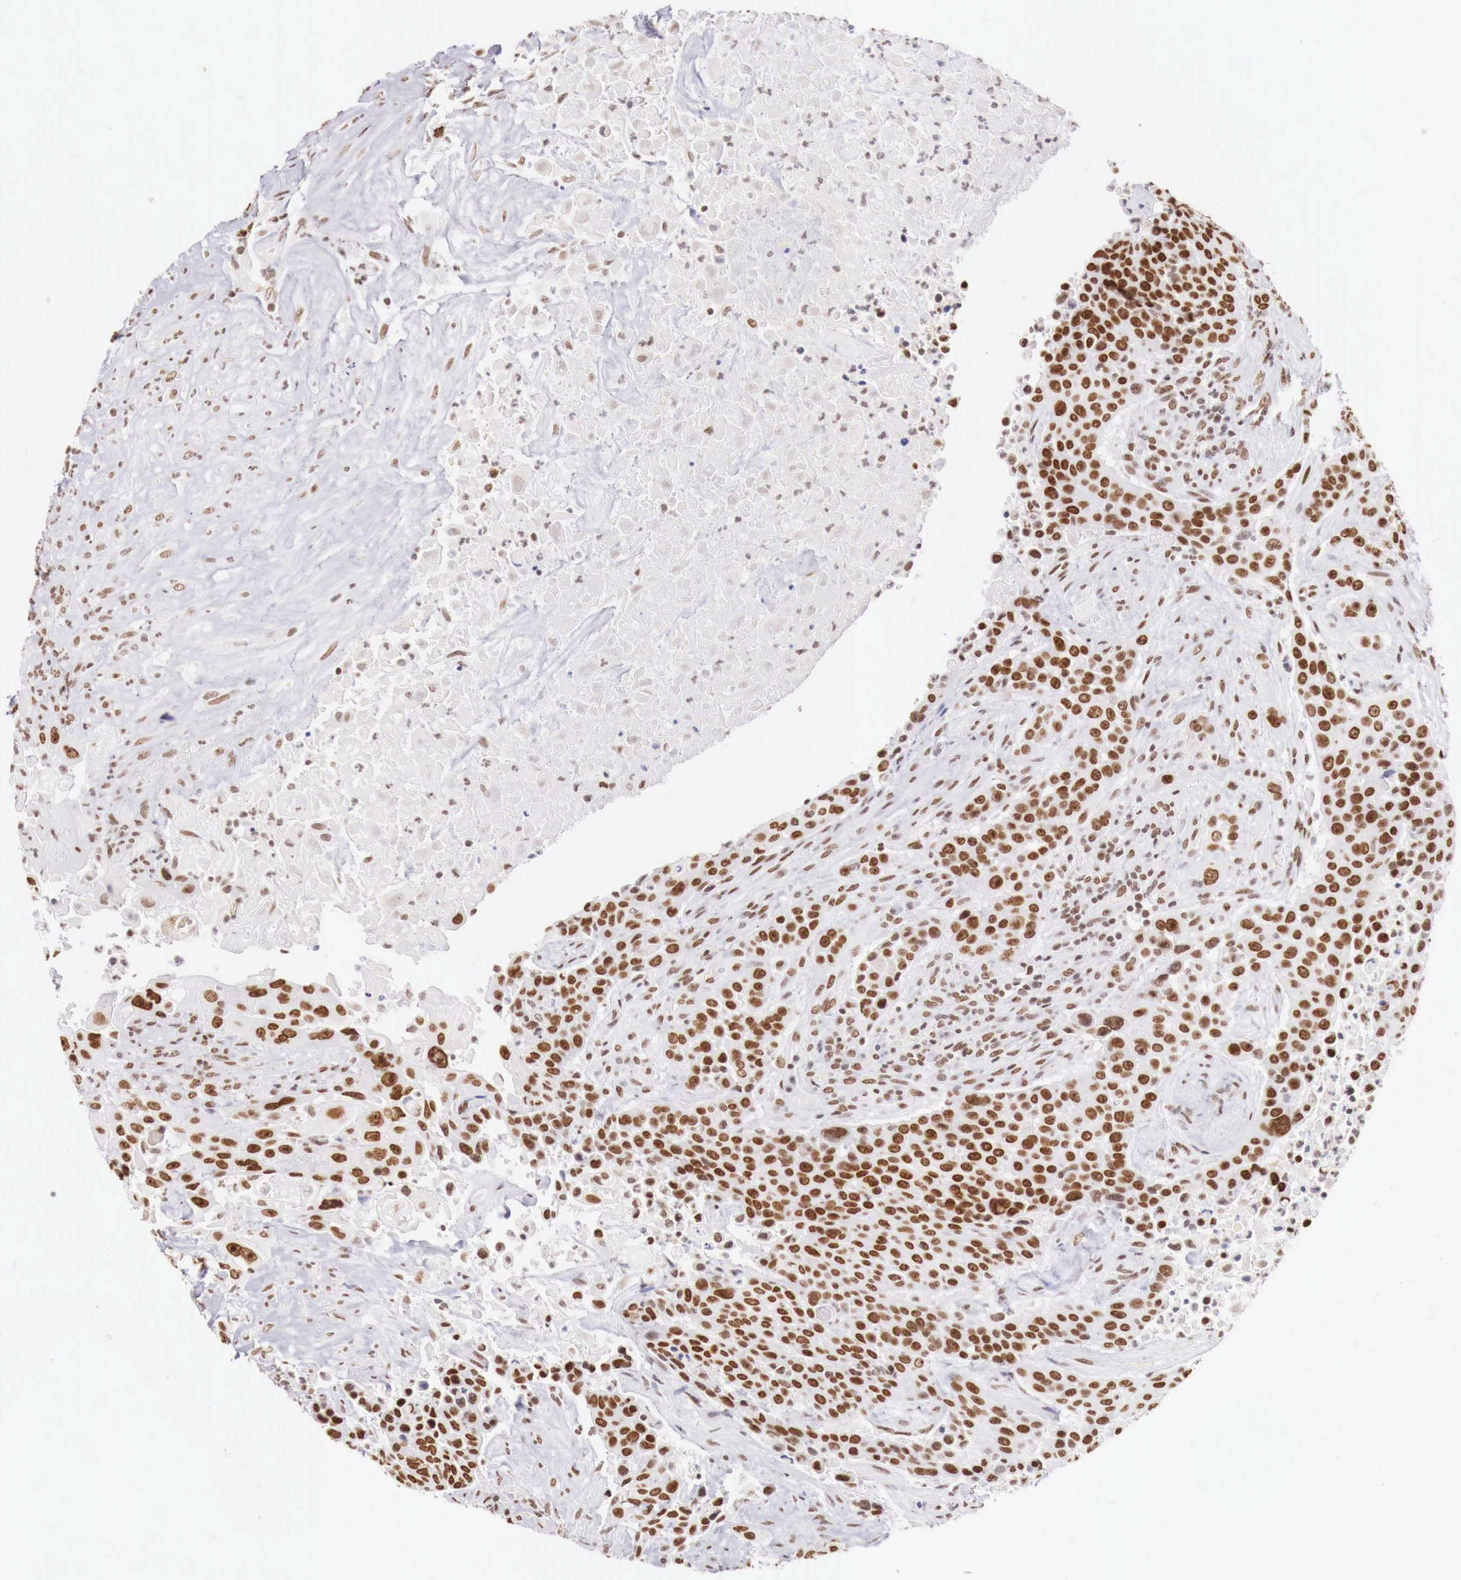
{"staining": {"intensity": "strong", "quantity": ">75%", "location": "nuclear"}, "tissue": "urothelial cancer", "cell_type": "Tumor cells", "image_type": "cancer", "snomed": [{"axis": "morphology", "description": "Urothelial carcinoma, High grade"}, {"axis": "topography", "description": "Urinary bladder"}], "caption": "A high-resolution histopathology image shows IHC staining of urothelial carcinoma (high-grade), which displays strong nuclear expression in about >75% of tumor cells.", "gene": "PHF14", "patient": {"sex": "male", "age": 74}}